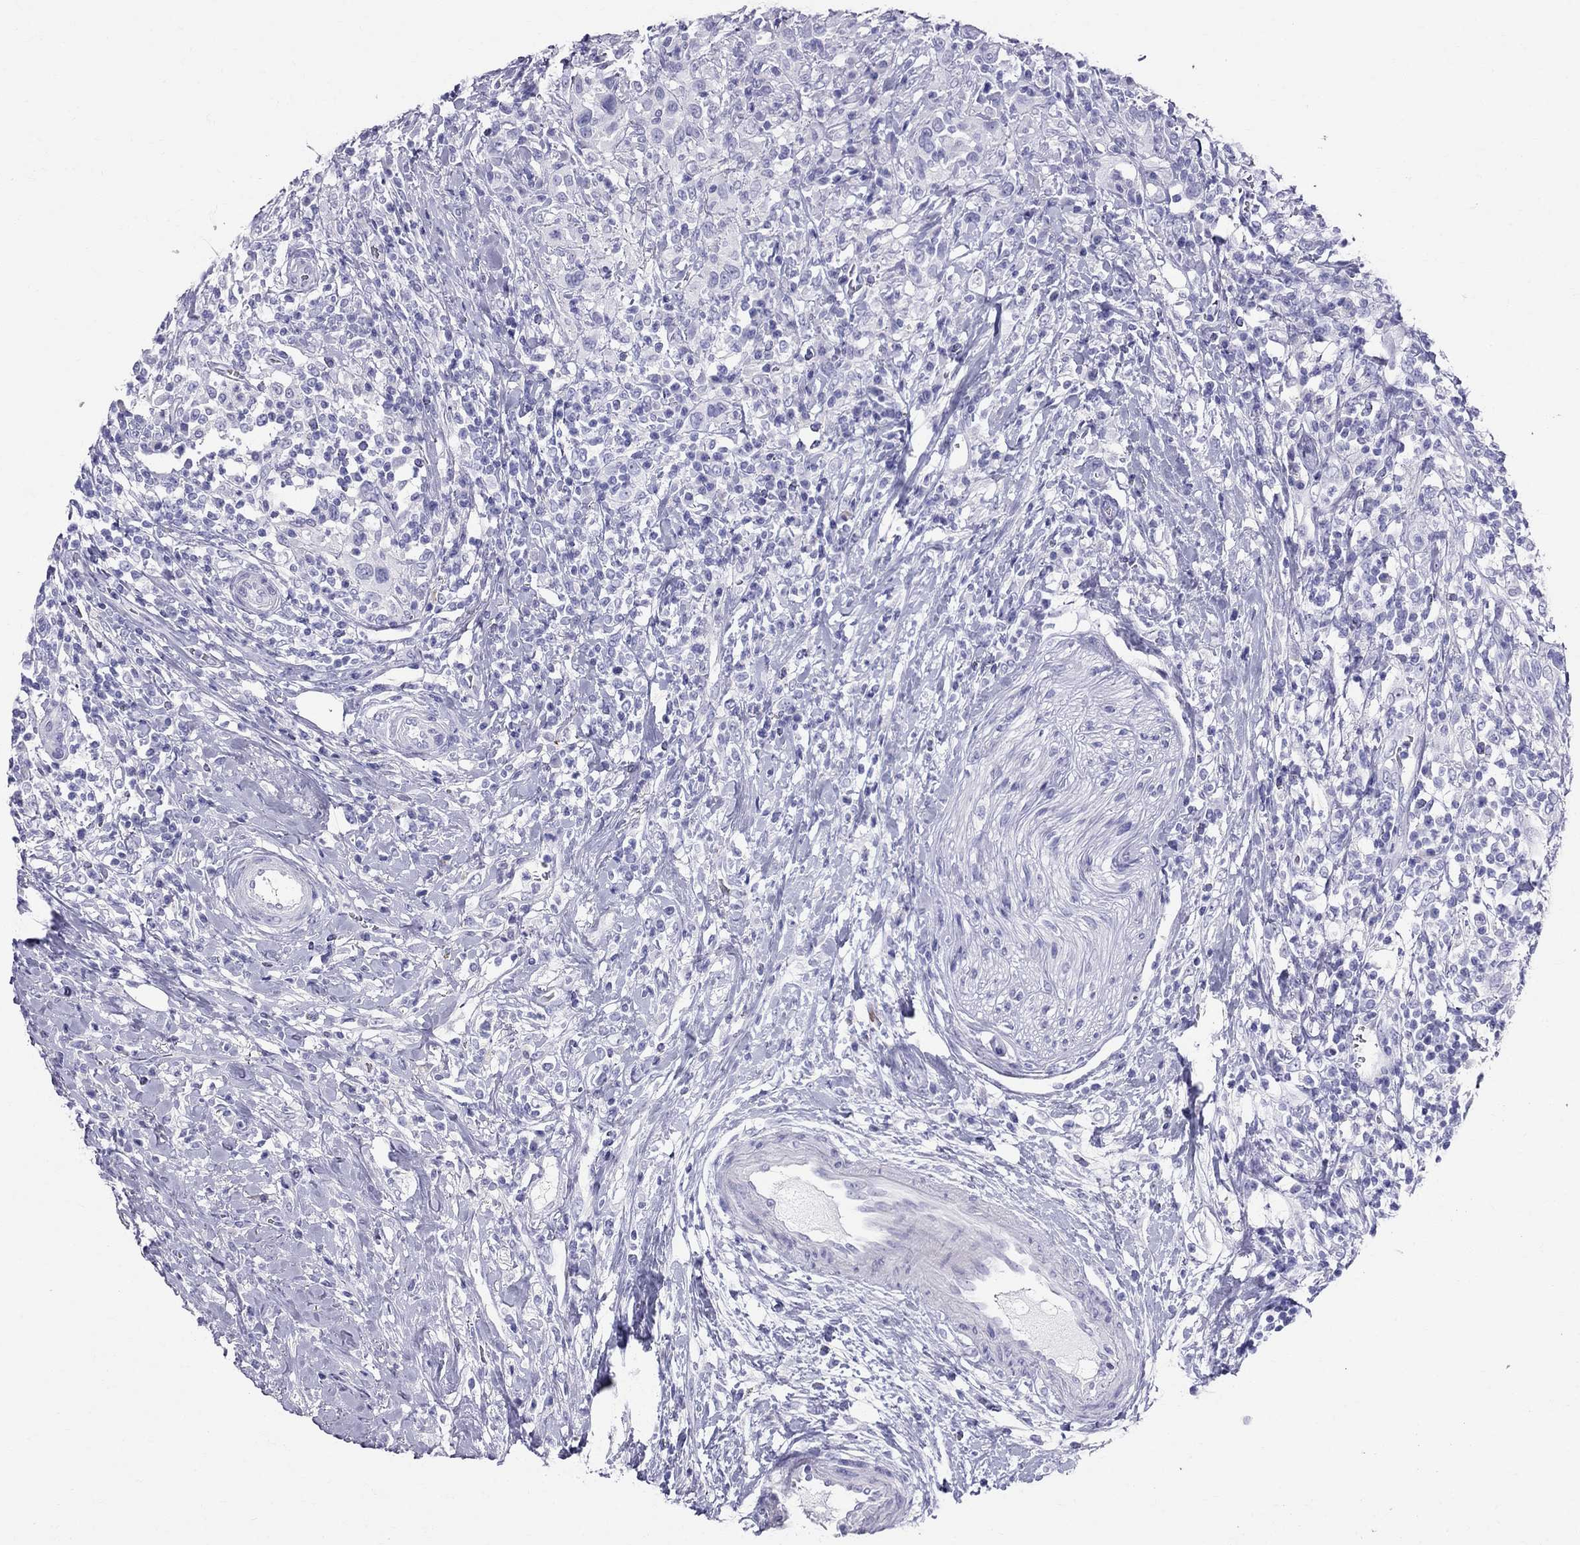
{"staining": {"intensity": "negative", "quantity": "none", "location": "none"}, "tissue": "urothelial cancer", "cell_type": "Tumor cells", "image_type": "cancer", "snomed": [{"axis": "morphology", "description": "Urothelial carcinoma, NOS"}, {"axis": "morphology", "description": "Urothelial carcinoma, High grade"}, {"axis": "topography", "description": "Urinary bladder"}], "caption": "Tumor cells are negative for brown protein staining in urothelial cancer.", "gene": "DNAAF6", "patient": {"sex": "female", "age": 64}}